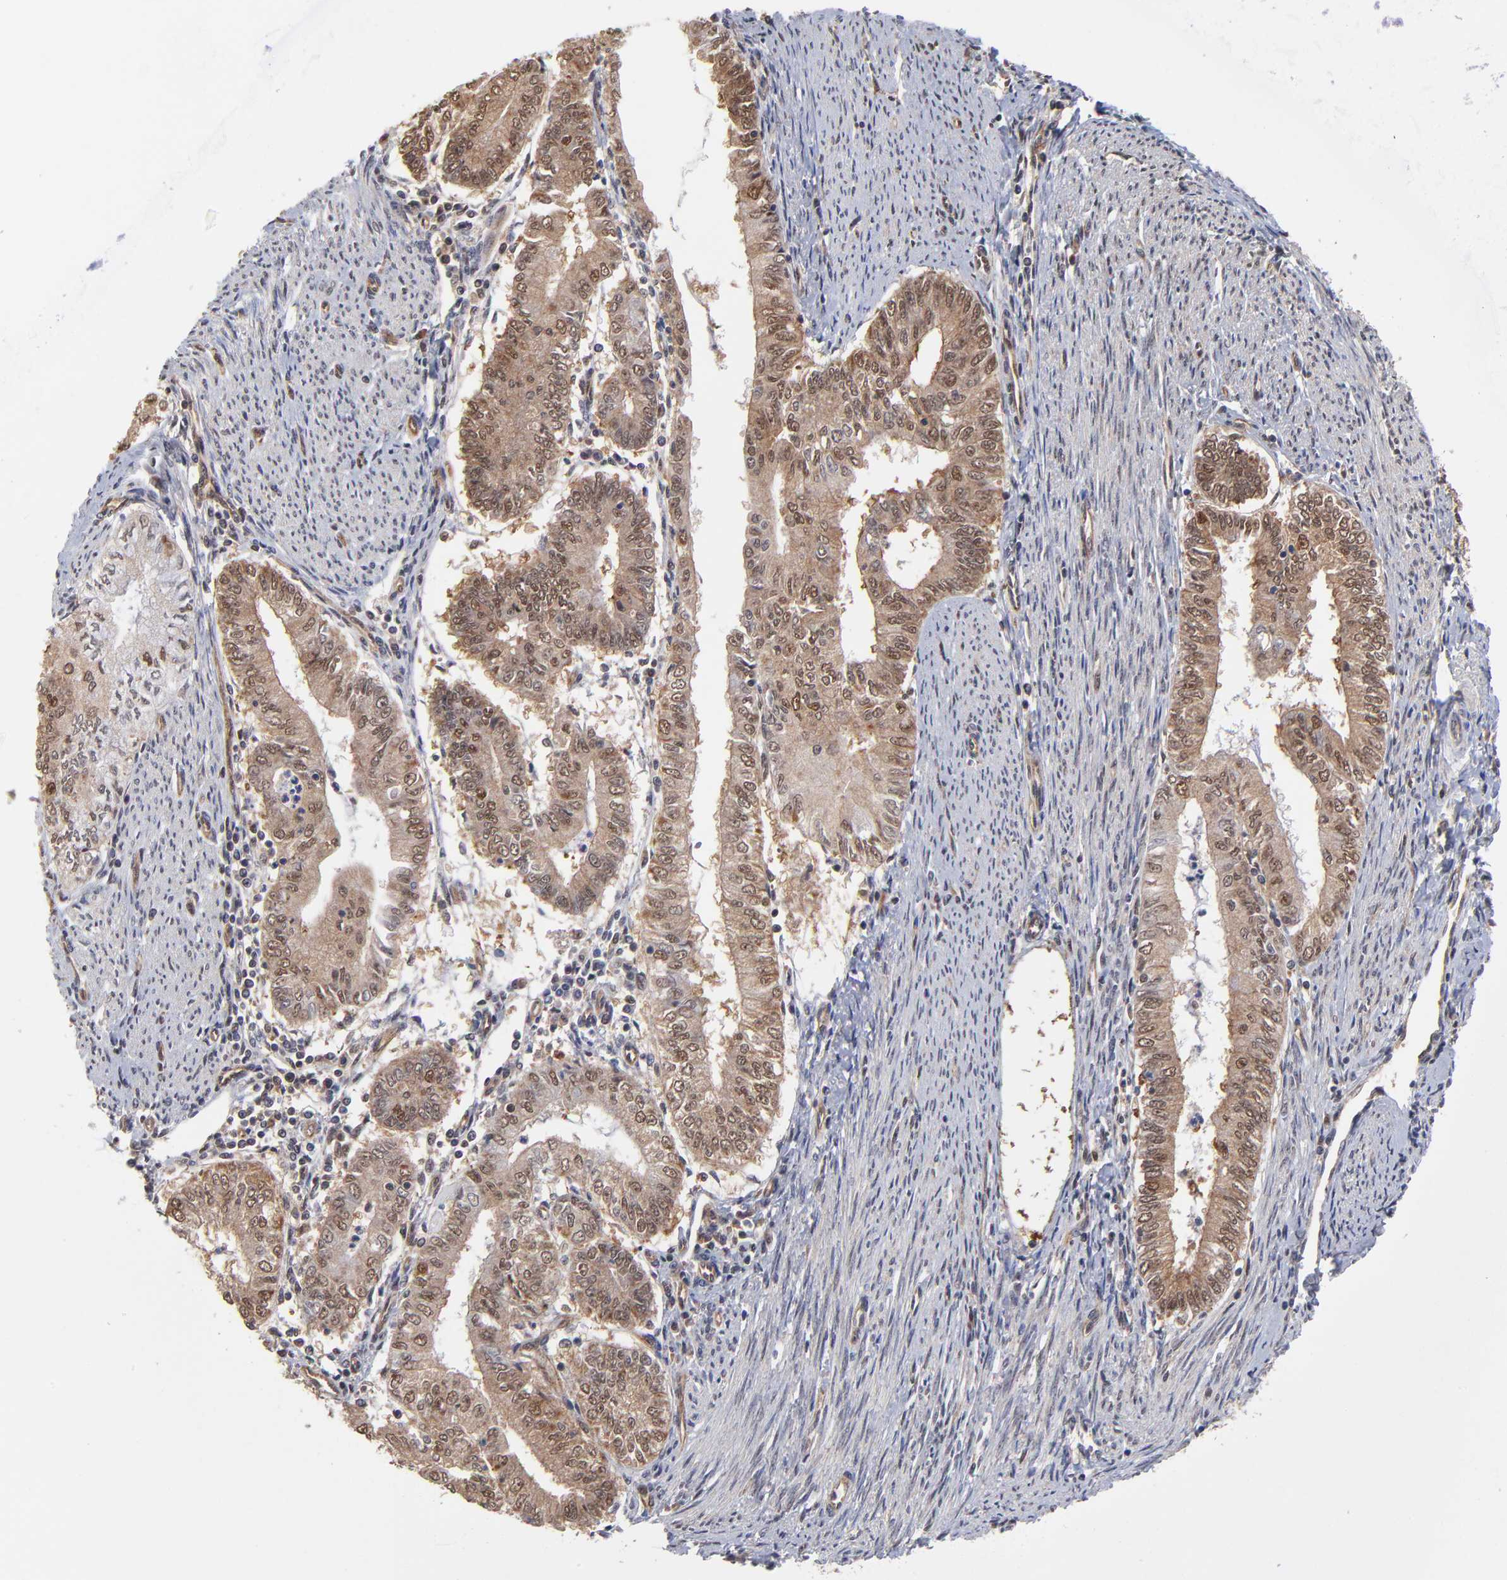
{"staining": {"intensity": "moderate", "quantity": ">75%", "location": "cytoplasmic/membranous,nuclear"}, "tissue": "endometrial cancer", "cell_type": "Tumor cells", "image_type": "cancer", "snomed": [{"axis": "morphology", "description": "Adenocarcinoma, NOS"}, {"axis": "topography", "description": "Endometrium"}], "caption": "An image of human adenocarcinoma (endometrial) stained for a protein reveals moderate cytoplasmic/membranous and nuclear brown staining in tumor cells.", "gene": "PSMC4", "patient": {"sex": "female", "age": 66}}